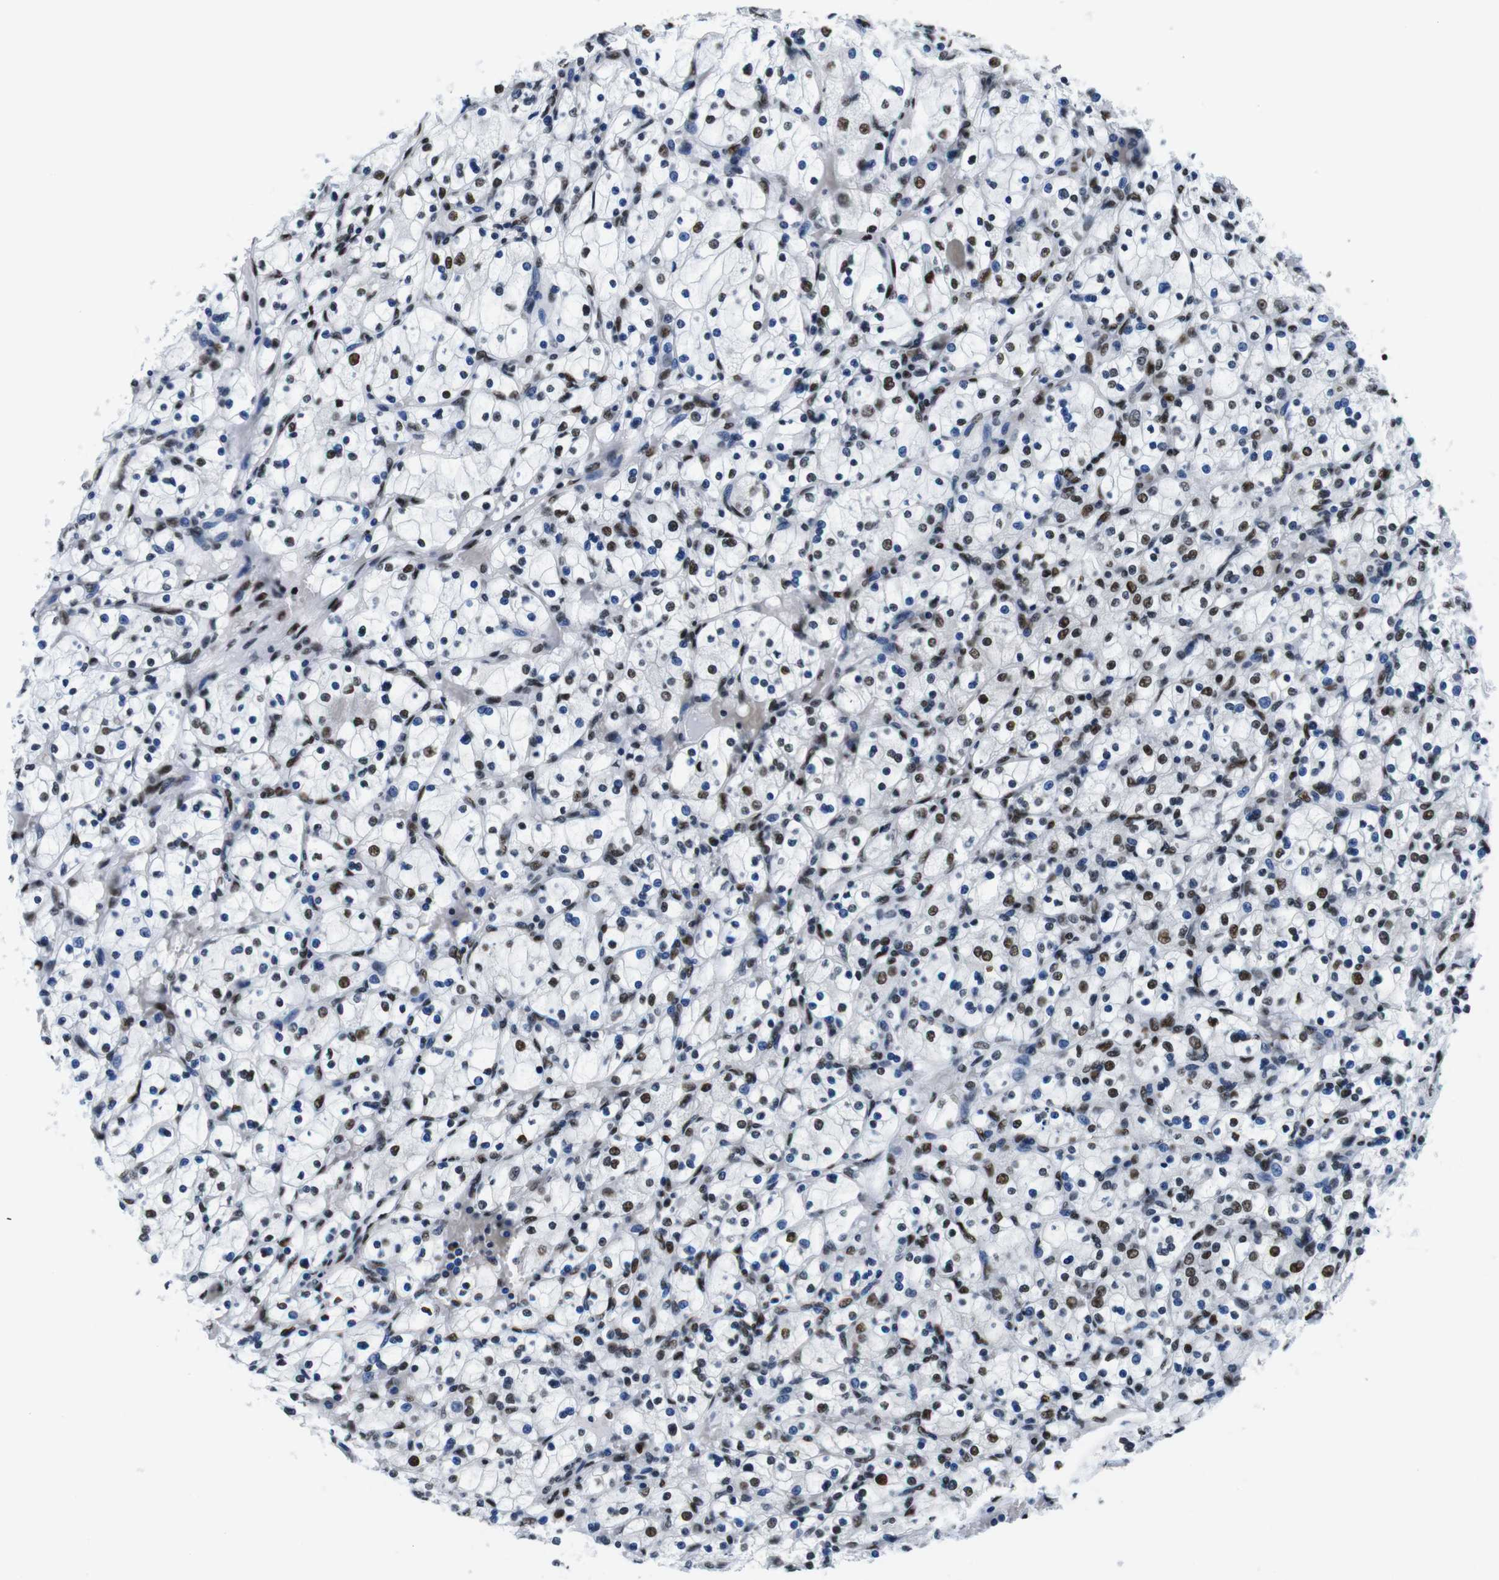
{"staining": {"intensity": "moderate", "quantity": "25%-75%", "location": "nuclear"}, "tissue": "renal cancer", "cell_type": "Tumor cells", "image_type": "cancer", "snomed": [{"axis": "morphology", "description": "Adenocarcinoma, NOS"}, {"axis": "topography", "description": "Kidney"}], "caption": "A brown stain shows moderate nuclear expression of a protein in renal adenocarcinoma tumor cells. The staining was performed using DAB (3,3'-diaminobenzidine) to visualize the protein expression in brown, while the nuclei were stained in blue with hematoxylin (Magnification: 20x).", "gene": "PSME3", "patient": {"sex": "female", "age": 83}}